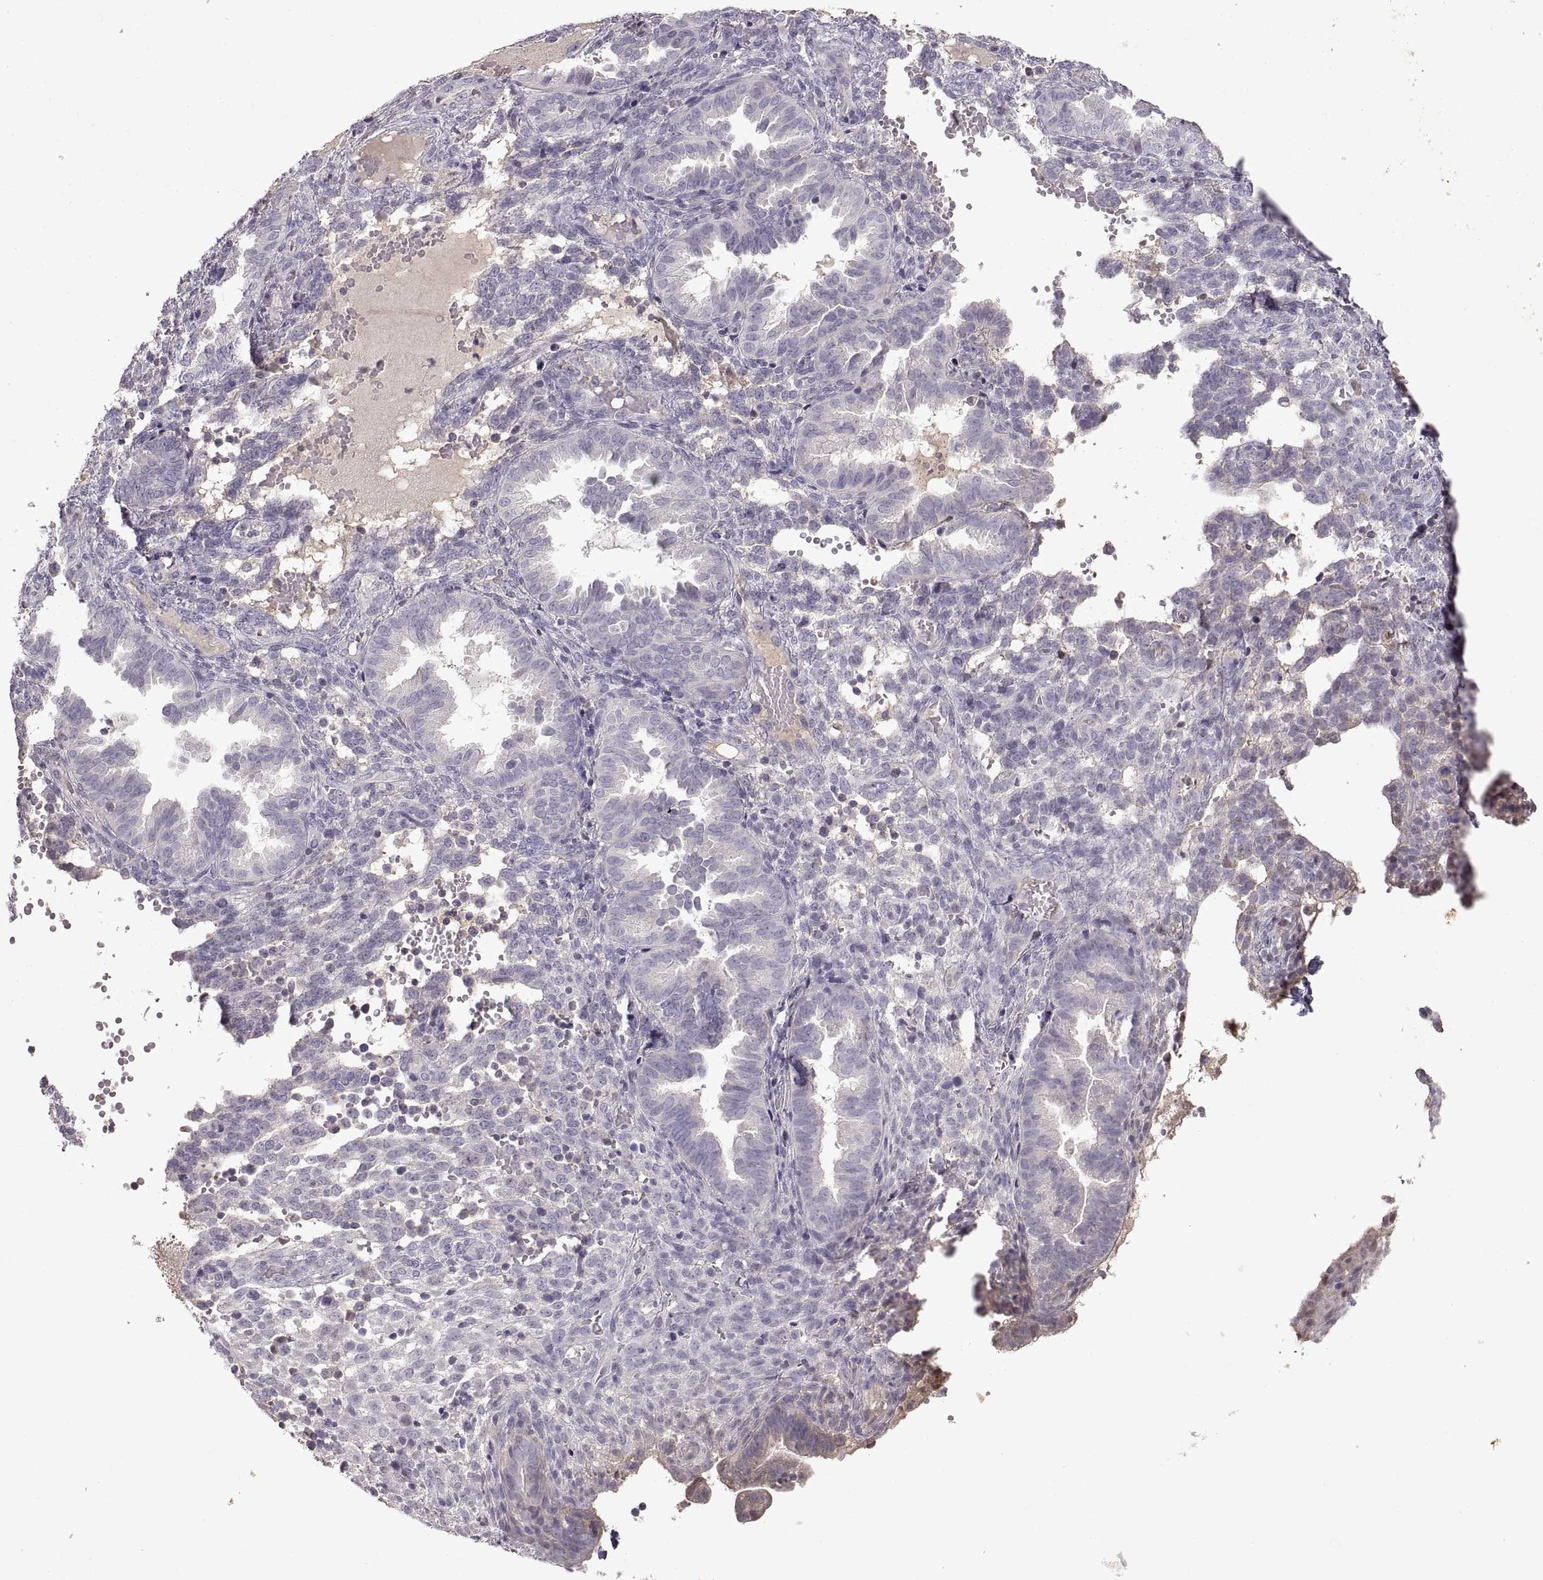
{"staining": {"intensity": "negative", "quantity": "none", "location": "none"}, "tissue": "endometrium", "cell_type": "Cells in endometrial stroma", "image_type": "normal", "snomed": [{"axis": "morphology", "description": "Normal tissue, NOS"}, {"axis": "topography", "description": "Endometrium"}], "caption": "Endometrium stained for a protein using IHC demonstrates no positivity cells in endometrial stroma.", "gene": "ADAM11", "patient": {"sex": "female", "age": 42}}